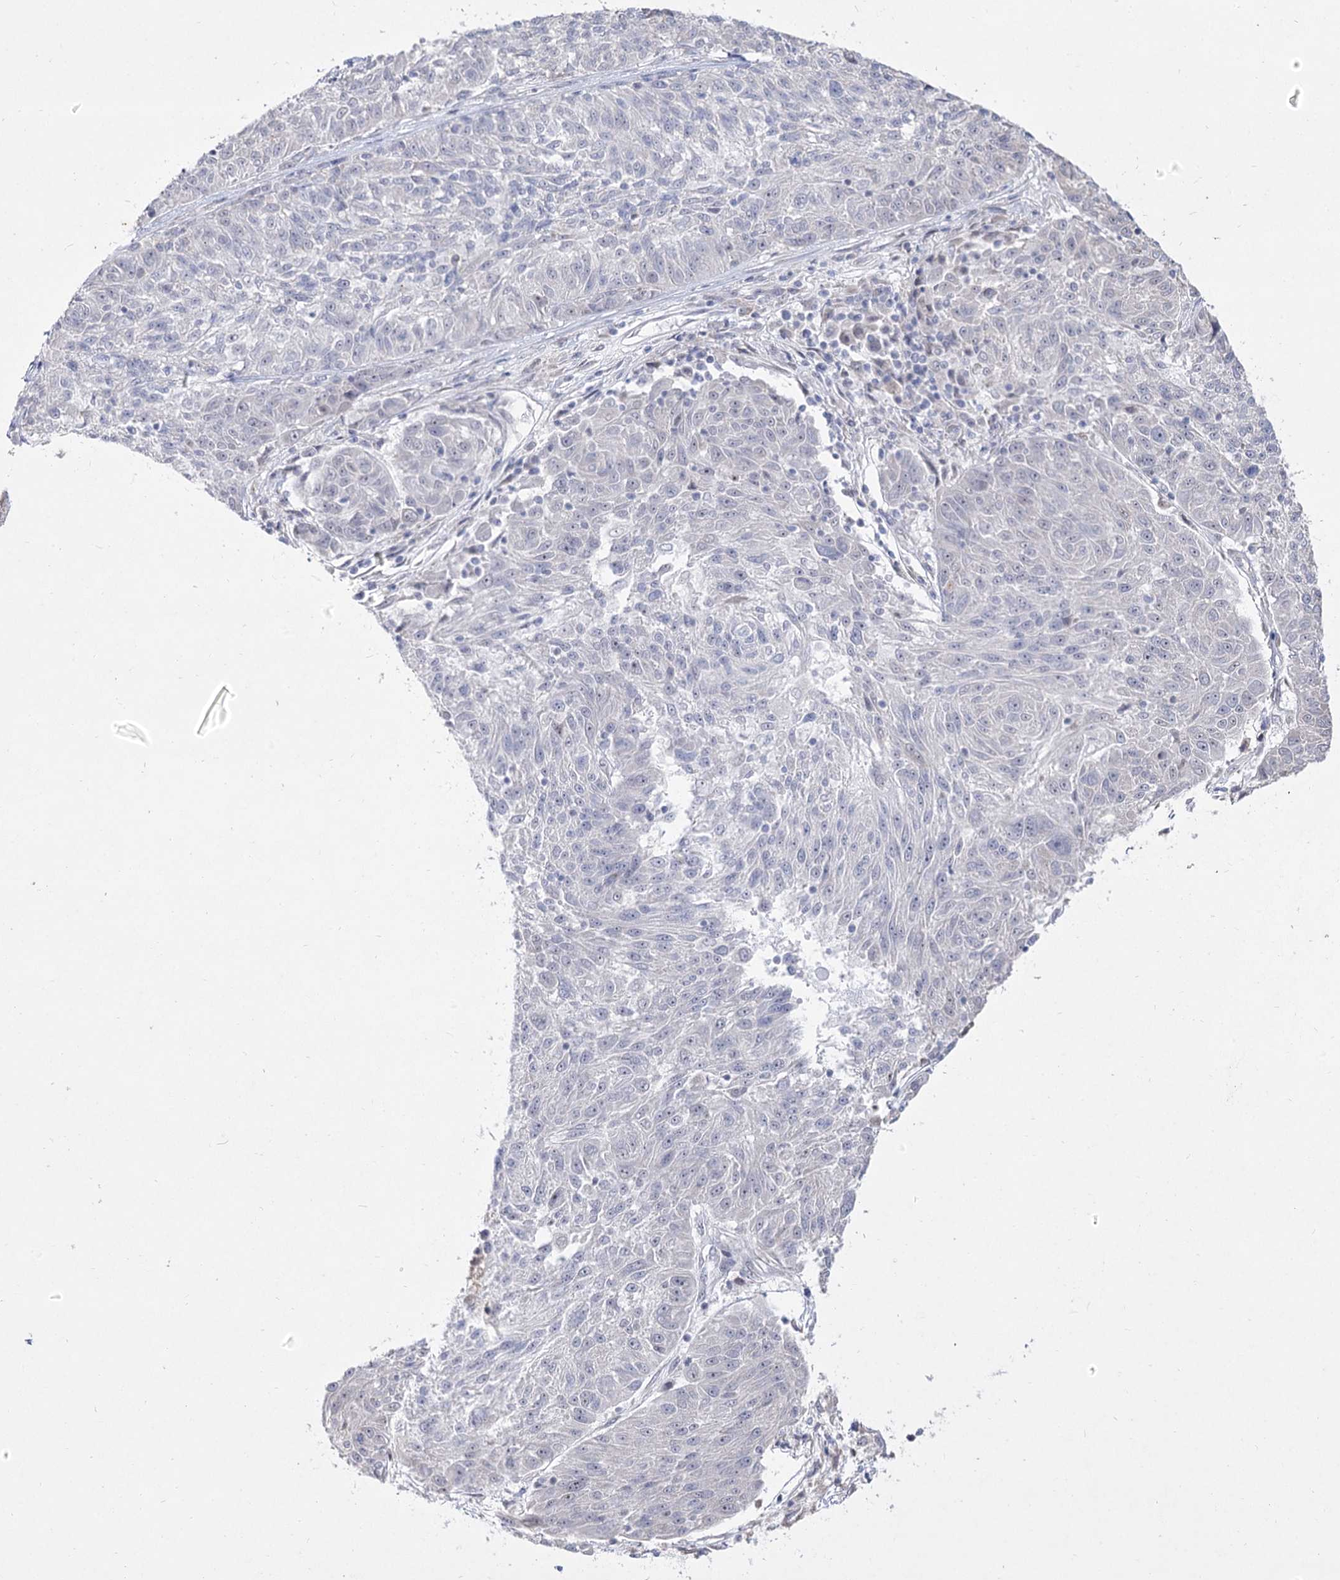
{"staining": {"intensity": "negative", "quantity": "none", "location": "none"}, "tissue": "melanoma", "cell_type": "Tumor cells", "image_type": "cancer", "snomed": [{"axis": "morphology", "description": "Malignant melanoma, NOS"}, {"axis": "topography", "description": "Skin"}], "caption": "Tumor cells are negative for protein expression in human melanoma. (Brightfield microscopy of DAB (3,3'-diaminobenzidine) immunohistochemistry (IHC) at high magnification).", "gene": "DDX50", "patient": {"sex": "male", "age": 53}}